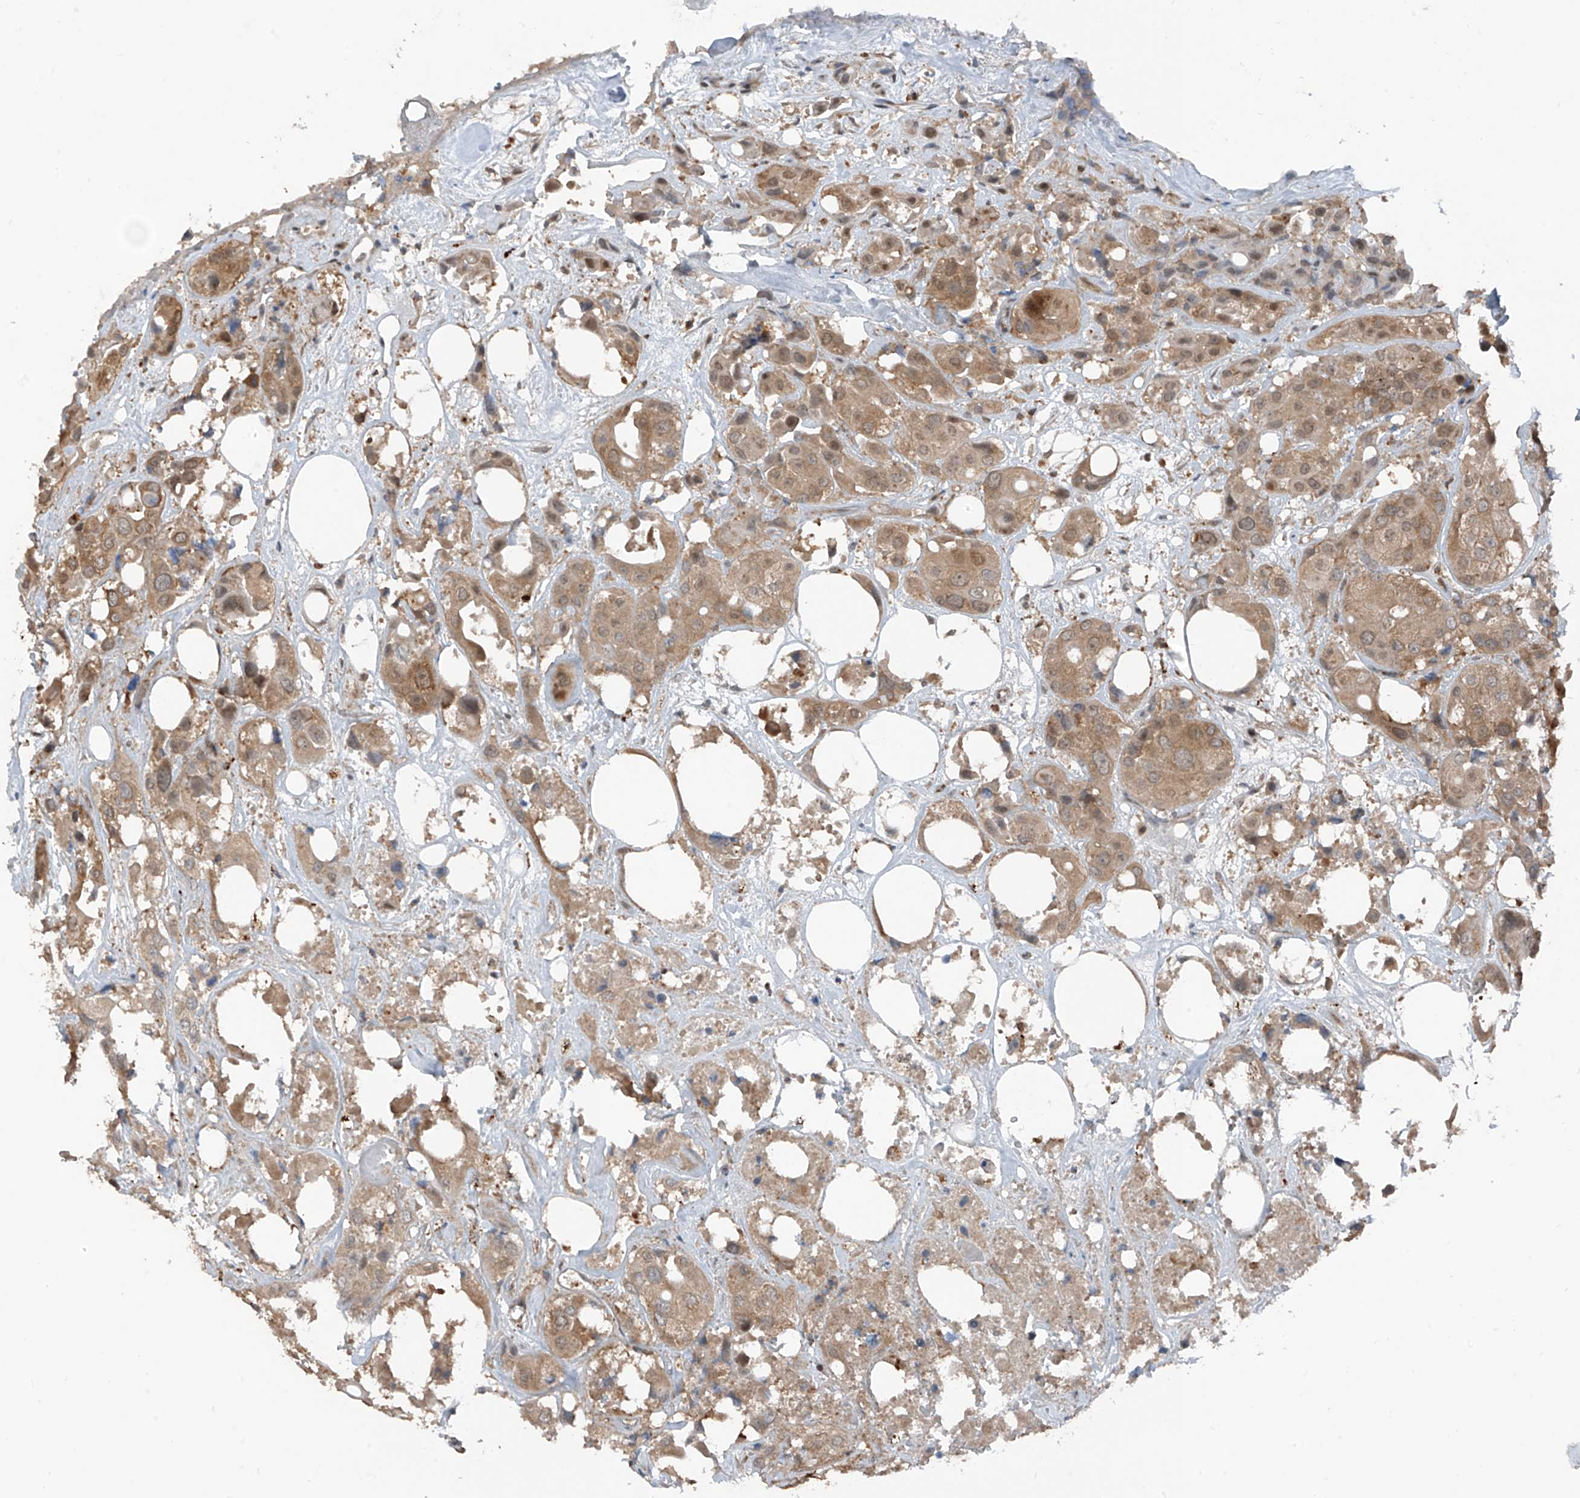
{"staining": {"intensity": "moderate", "quantity": ">75%", "location": "cytoplasmic/membranous"}, "tissue": "urothelial cancer", "cell_type": "Tumor cells", "image_type": "cancer", "snomed": [{"axis": "morphology", "description": "Urothelial carcinoma, High grade"}, {"axis": "topography", "description": "Urinary bladder"}], "caption": "IHC photomicrograph of neoplastic tissue: urothelial cancer stained using immunohistochemistry exhibits medium levels of moderate protein expression localized specifically in the cytoplasmic/membranous of tumor cells, appearing as a cytoplasmic/membranous brown color.", "gene": "TXNDC9", "patient": {"sex": "male", "age": 64}}